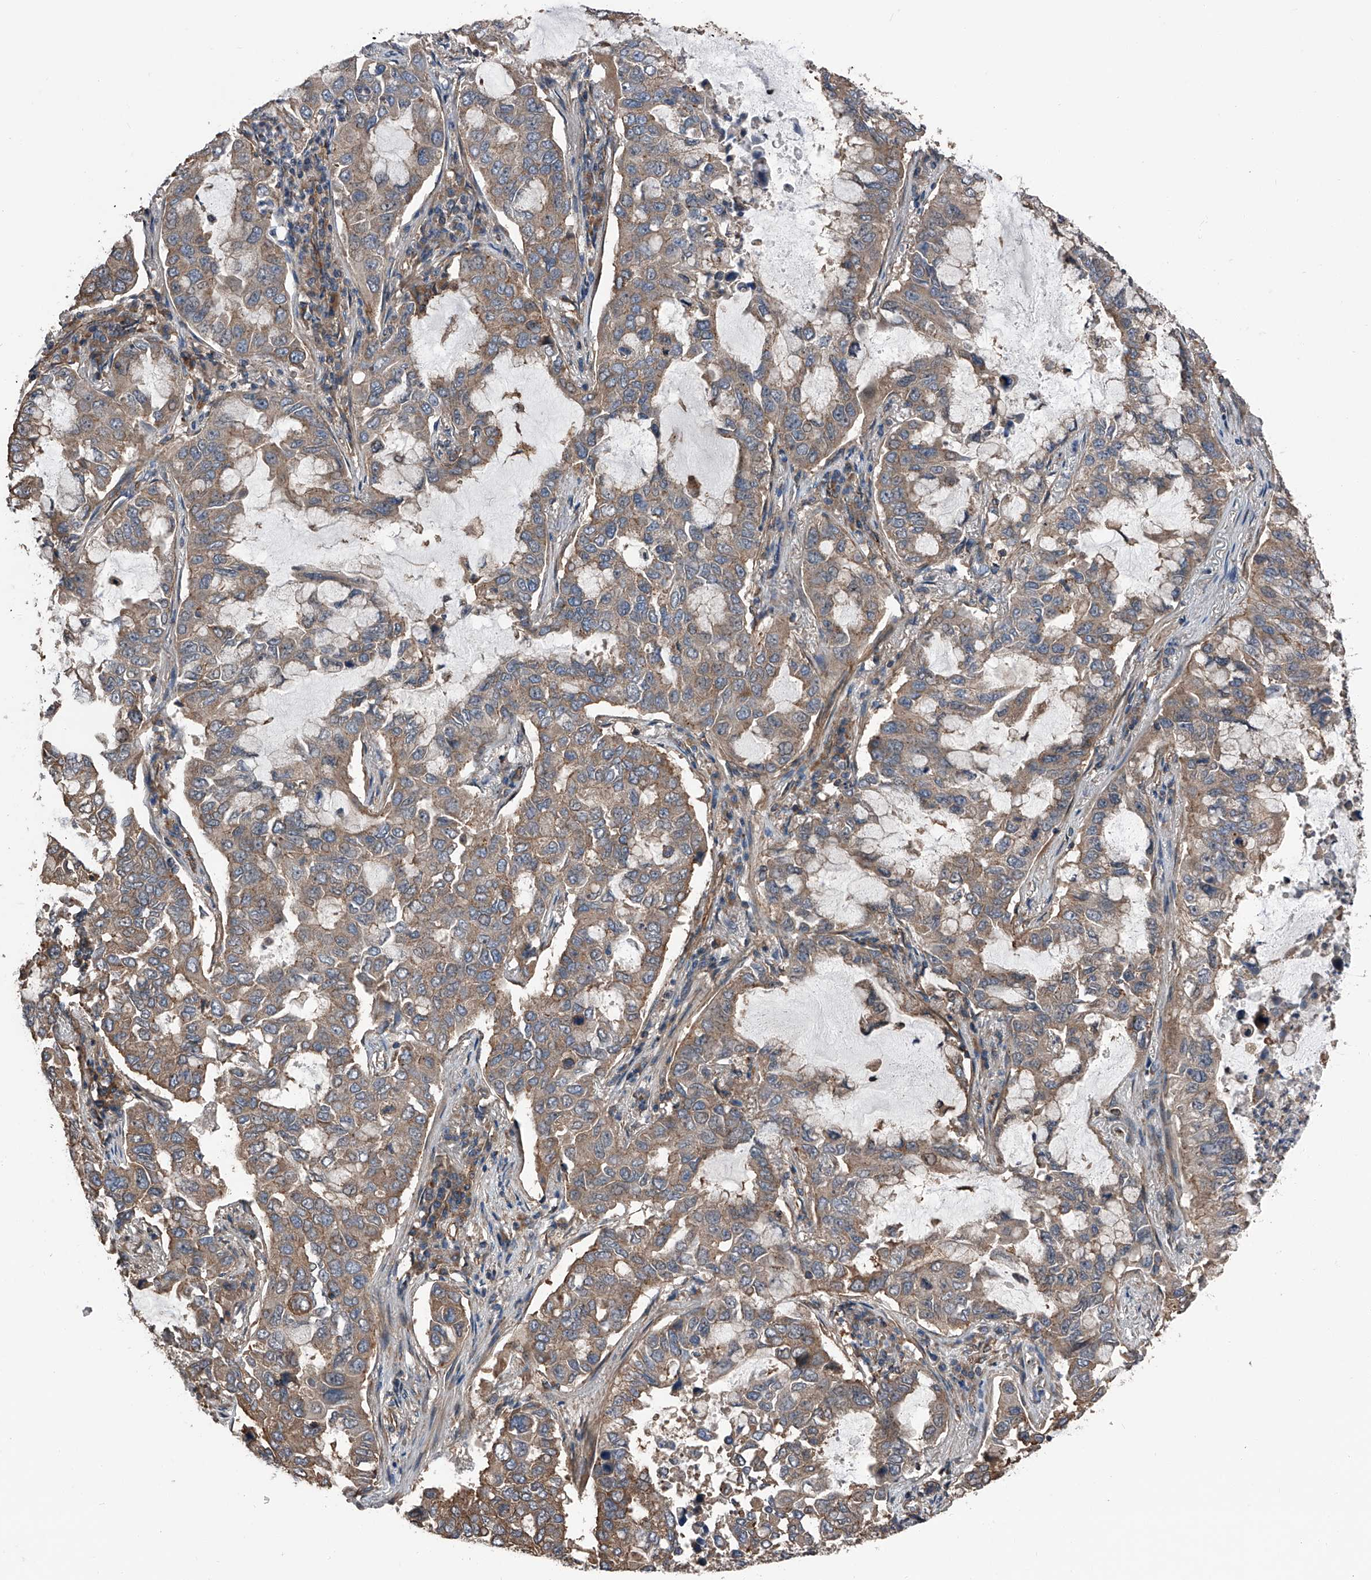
{"staining": {"intensity": "strong", "quantity": "25%-75%", "location": "cytoplasmic/membranous"}, "tissue": "lung cancer", "cell_type": "Tumor cells", "image_type": "cancer", "snomed": [{"axis": "morphology", "description": "Adenocarcinoma, NOS"}, {"axis": "topography", "description": "Lung"}], "caption": "Immunohistochemistry (DAB (3,3'-diaminobenzidine)) staining of human lung adenocarcinoma demonstrates strong cytoplasmic/membranous protein positivity in about 25%-75% of tumor cells.", "gene": "KCNJ2", "patient": {"sex": "male", "age": 64}}